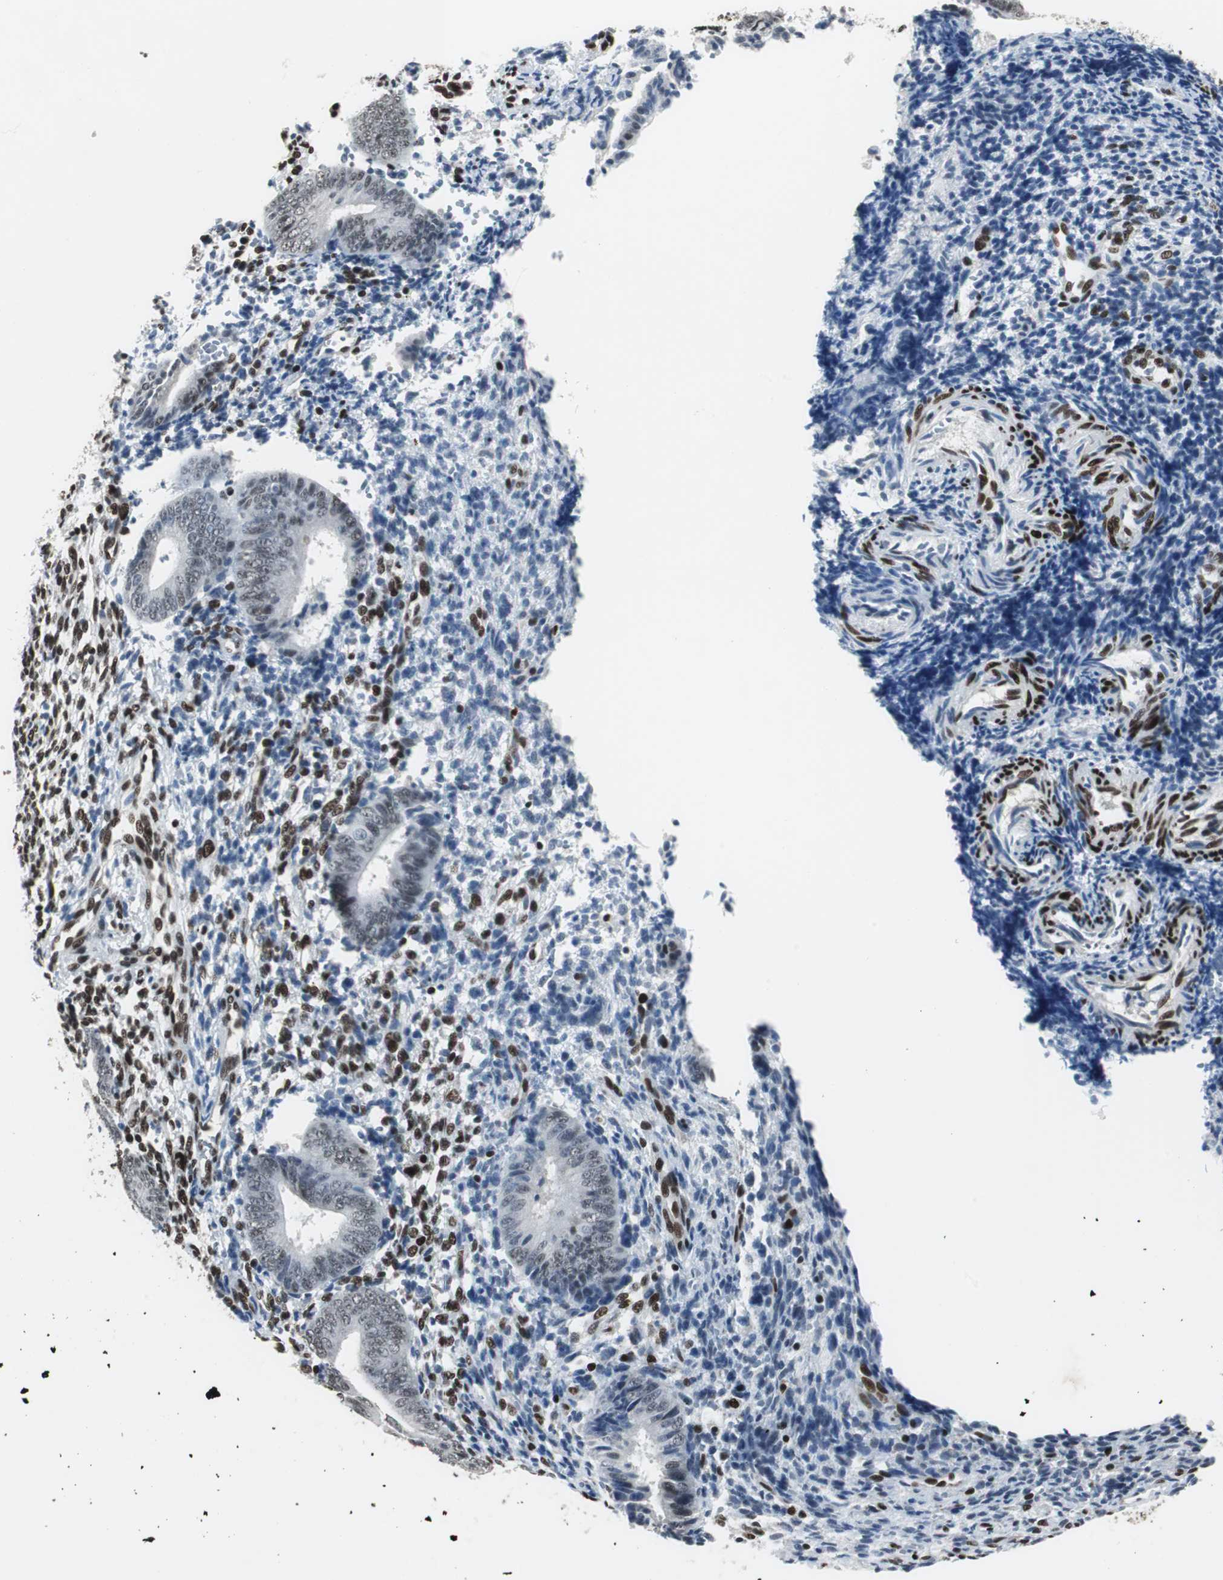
{"staining": {"intensity": "strong", "quantity": "25%-75%", "location": "nuclear"}, "tissue": "endometrium", "cell_type": "Cells in endometrial stroma", "image_type": "normal", "snomed": [{"axis": "morphology", "description": "Normal tissue, NOS"}, {"axis": "topography", "description": "Uterus"}, {"axis": "topography", "description": "Endometrium"}], "caption": "An image of human endometrium stained for a protein displays strong nuclear brown staining in cells in endometrial stroma. (Stains: DAB in brown, nuclei in blue, Microscopy: brightfield microscopy at high magnification).", "gene": "MEF2D", "patient": {"sex": "female", "age": 33}}